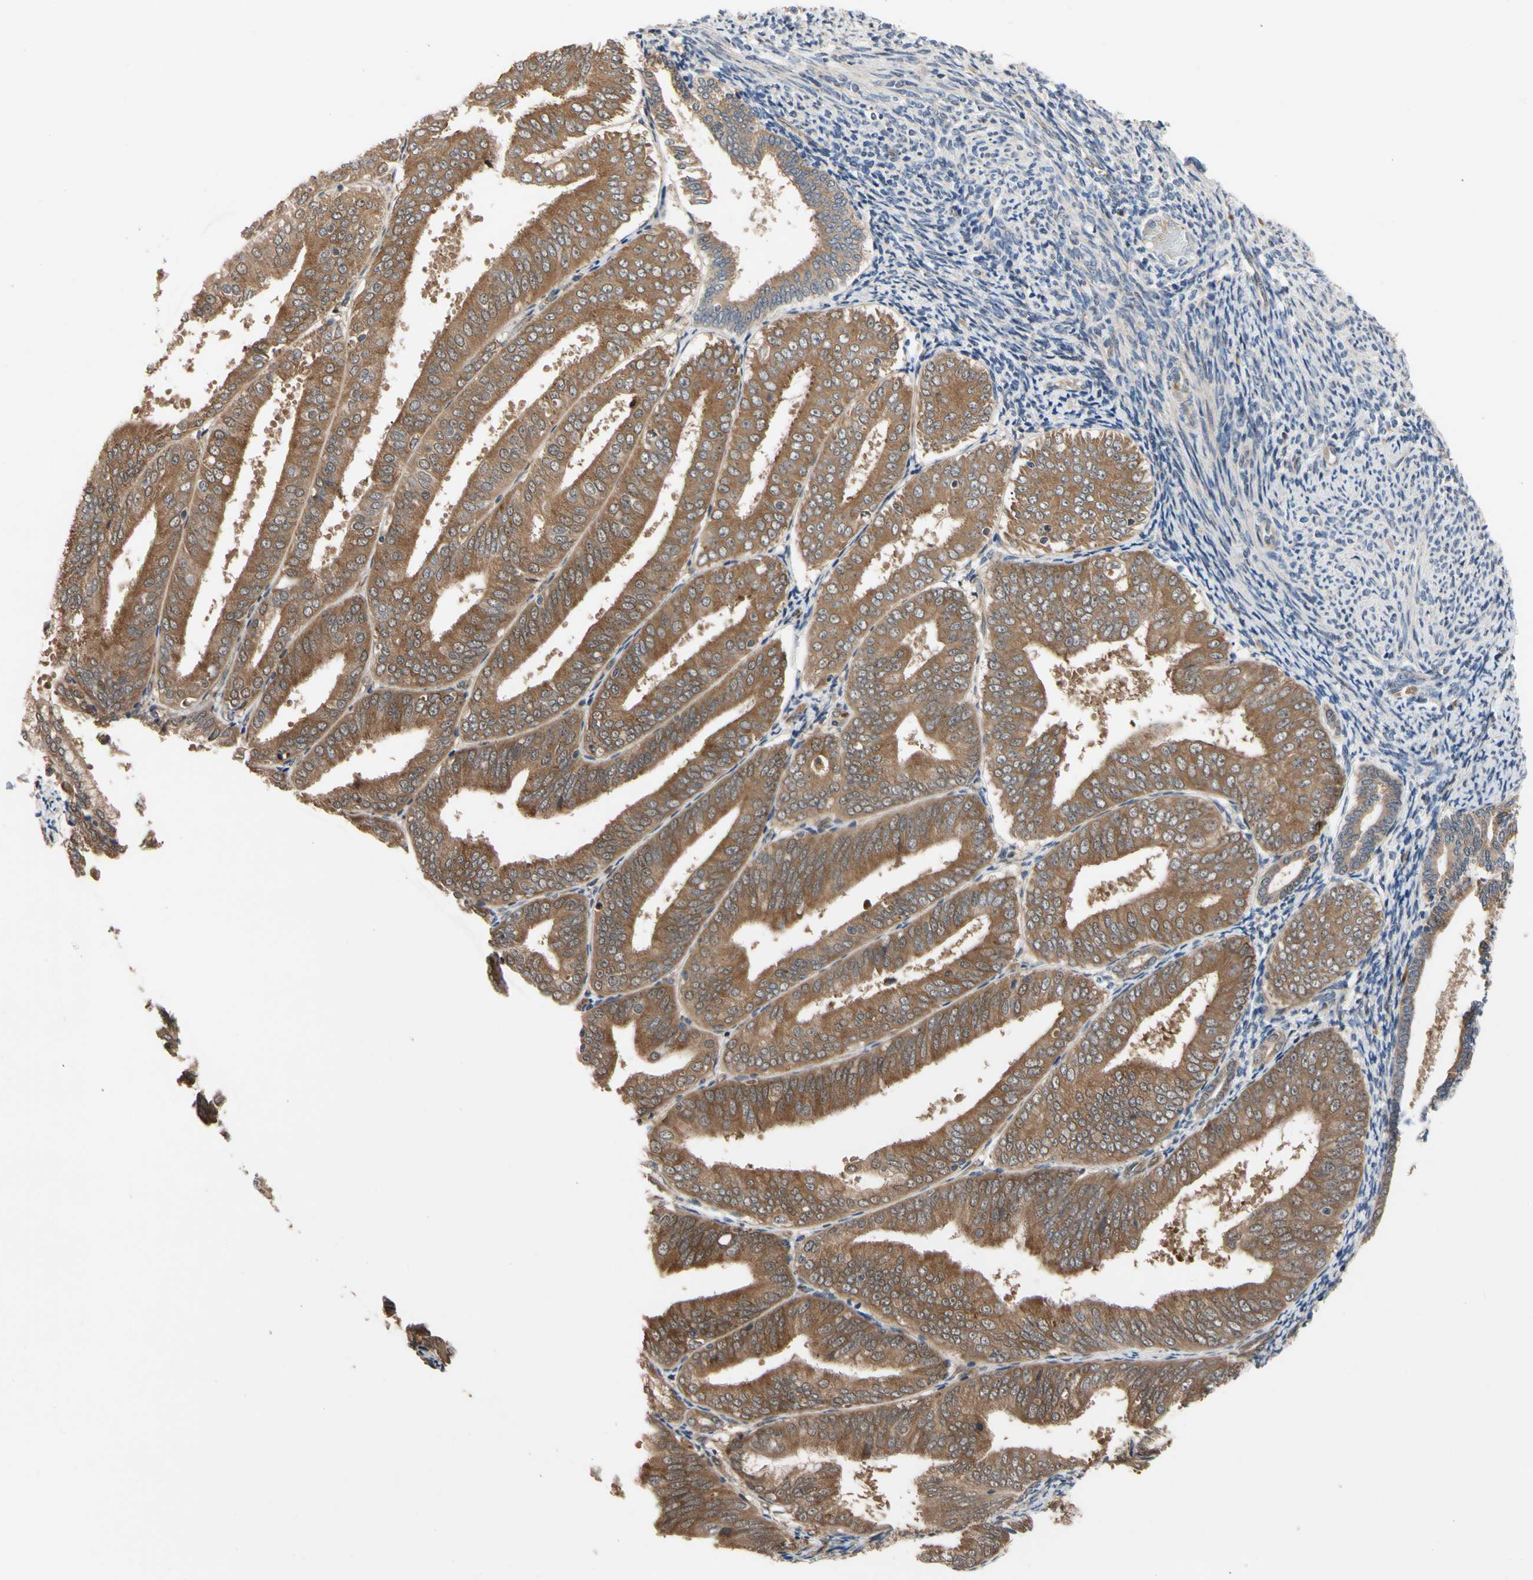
{"staining": {"intensity": "moderate", "quantity": ">75%", "location": "cytoplasmic/membranous"}, "tissue": "endometrial cancer", "cell_type": "Tumor cells", "image_type": "cancer", "snomed": [{"axis": "morphology", "description": "Adenocarcinoma, NOS"}, {"axis": "topography", "description": "Endometrium"}], "caption": "The image reveals staining of adenocarcinoma (endometrial), revealing moderate cytoplasmic/membranous protein staining (brown color) within tumor cells. The protein of interest is shown in brown color, while the nuclei are stained blue.", "gene": "CYTIP", "patient": {"sex": "female", "age": 63}}